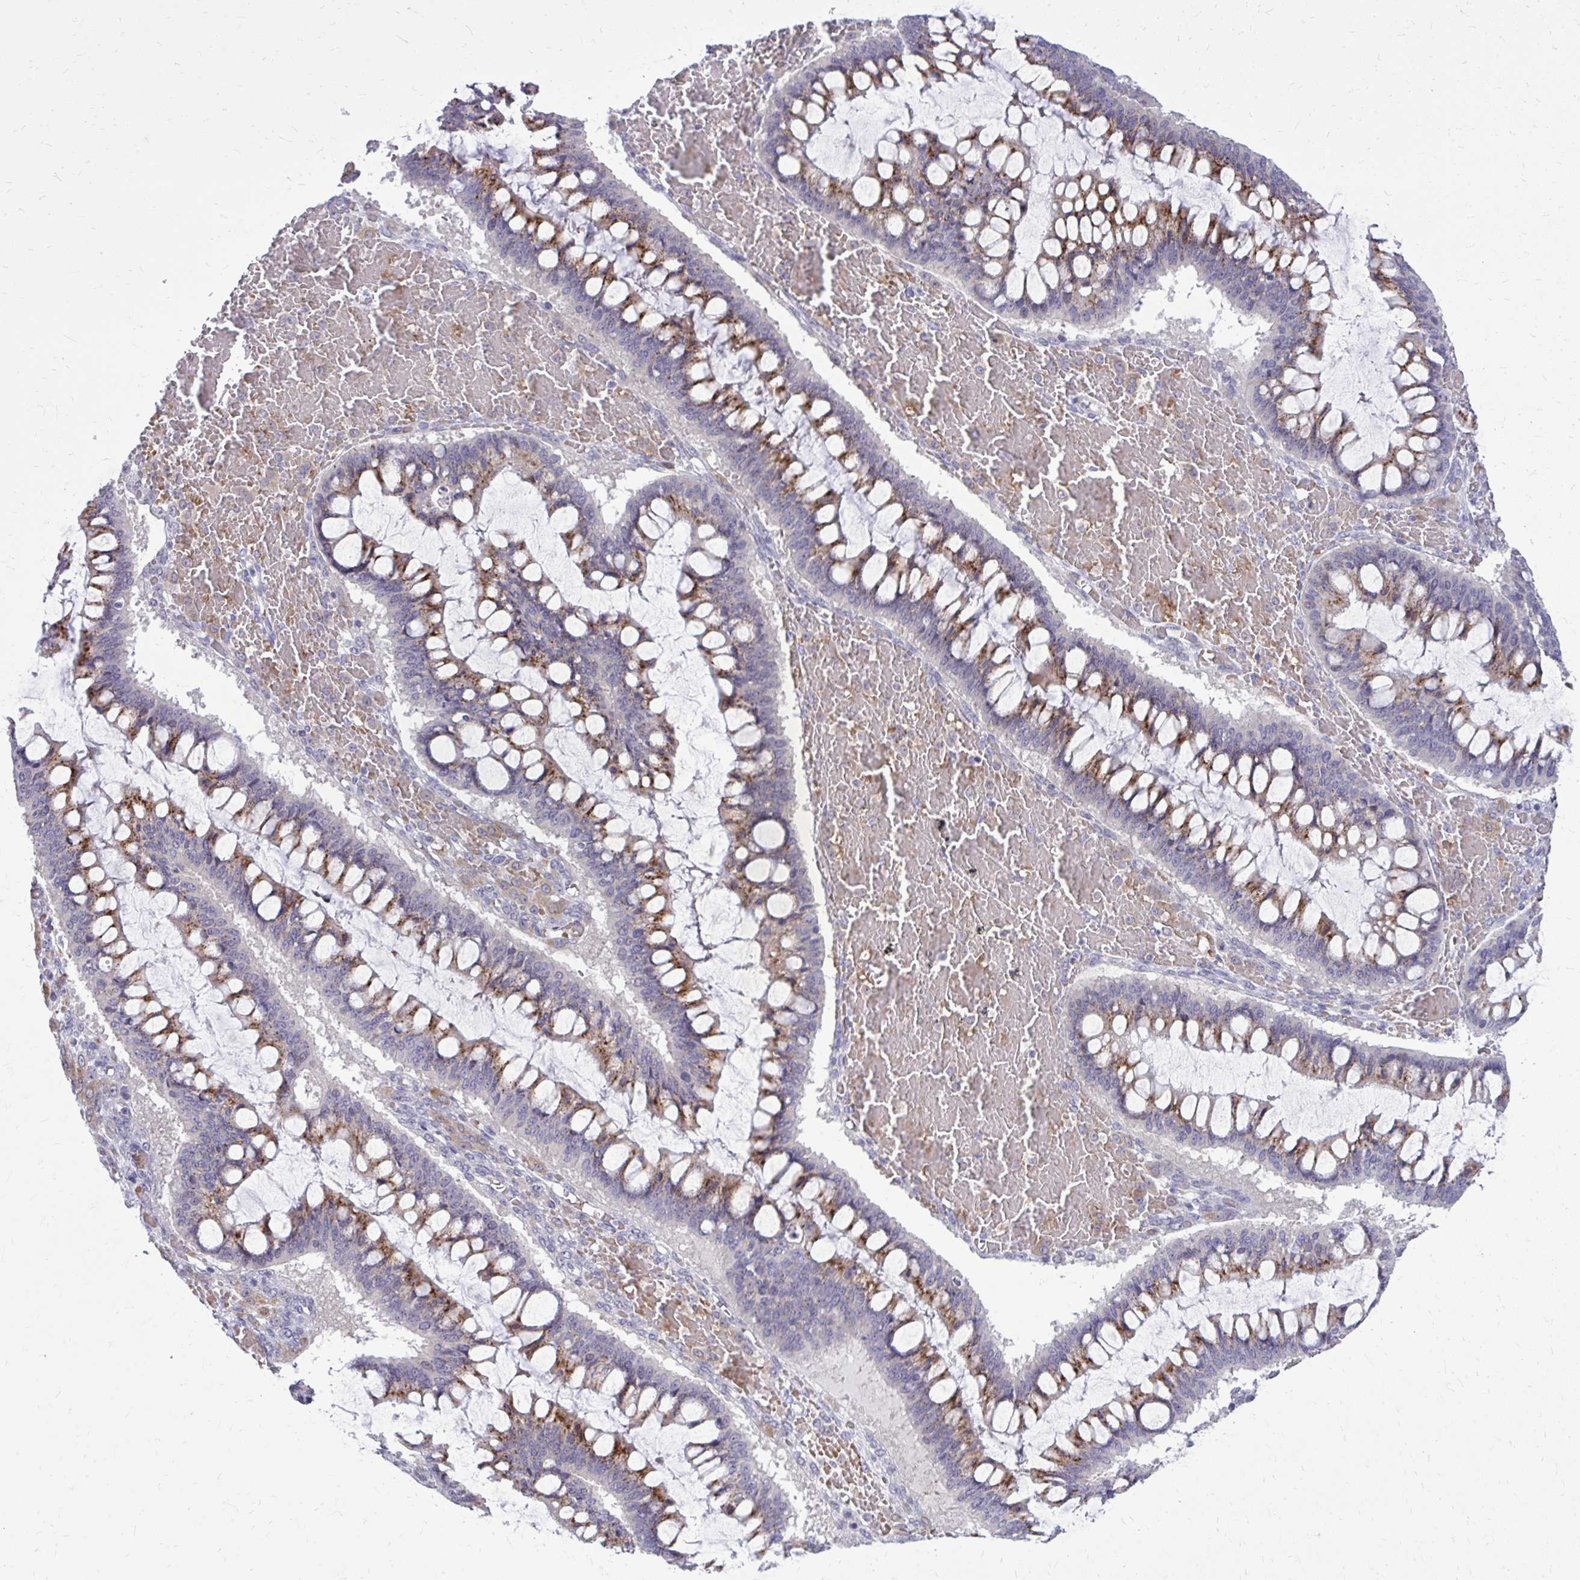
{"staining": {"intensity": "strong", "quantity": ">75%", "location": "cytoplasmic/membranous"}, "tissue": "ovarian cancer", "cell_type": "Tumor cells", "image_type": "cancer", "snomed": [{"axis": "morphology", "description": "Cystadenocarcinoma, mucinous, NOS"}, {"axis": "topography", "description": "Ovary"}], "caption": "Tumor cells show strong cytoplasmic/membranous expression in approximately >75% of cells in mucinous cystadenocarcinoma (ovarian). The protein of interest is stained brown, and the nuclei are stained in blue (DAB (3,3'-diaminobenzidine) IHC with brightfield microscopy, high magnification).", "gene": "DPY19L1", "patient": {"sex": "female", "age": 73}}